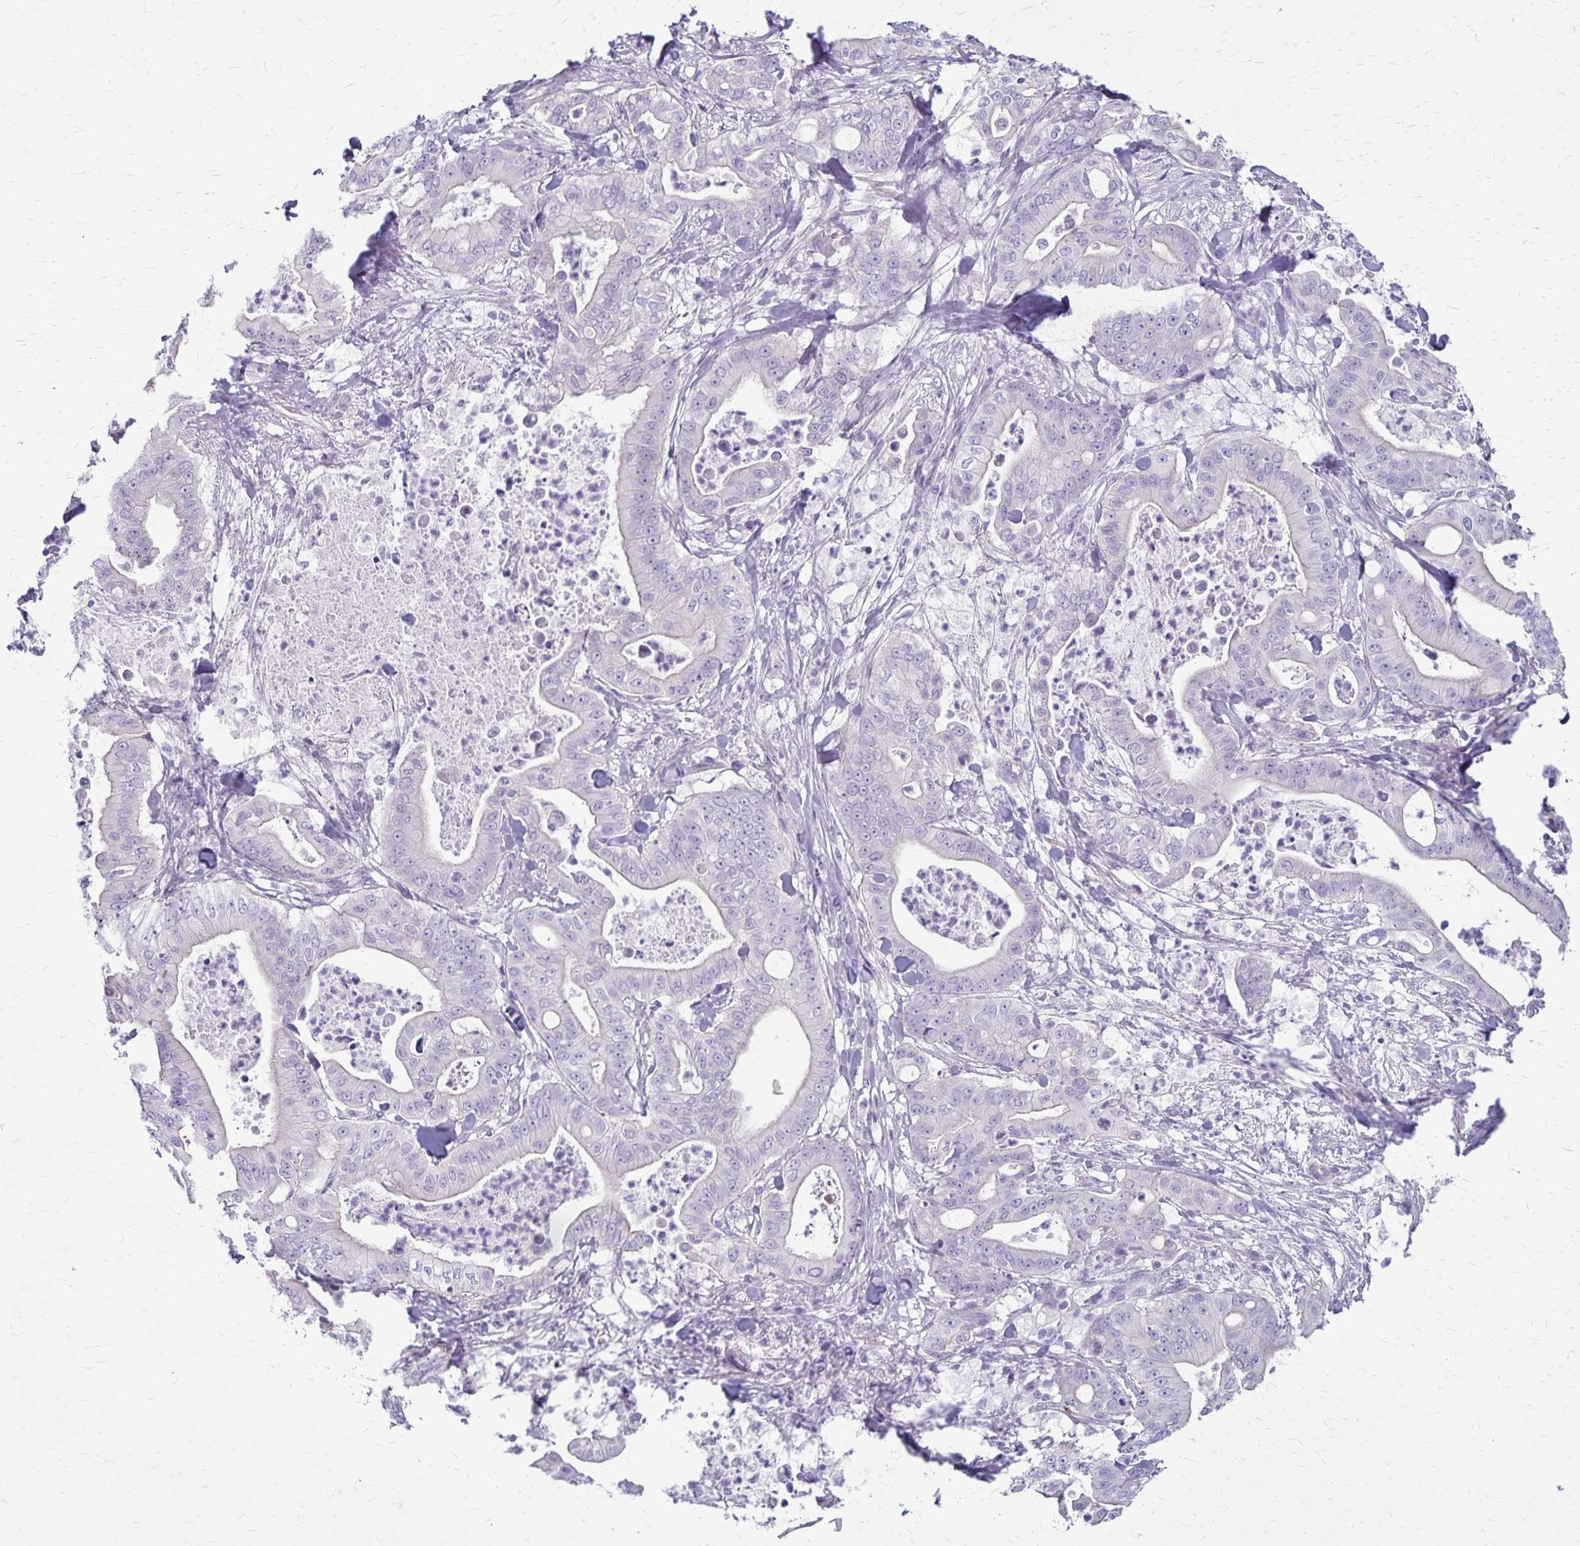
{"staining": {"intensity": "negative", "quantity": "none", "location": "none"}, "tissue": "pancreatic cancer", "cell_type": "Tumor cells", "image_type": "cancer", "snomed": [{"axis": "morphology", "description": "Adenocarcinoma, NOS"}, {"axis": "topography", "description": "Pancreas"}], "caption": "Immunohistochemistry image of neoplastic tissue: human pancreatic cancer (adenocarcinoma) stained with DAB reveals no significant protein staining in tumor cells.", "gene": "GP9", "patient": {"sex": "male", "age": 71}}